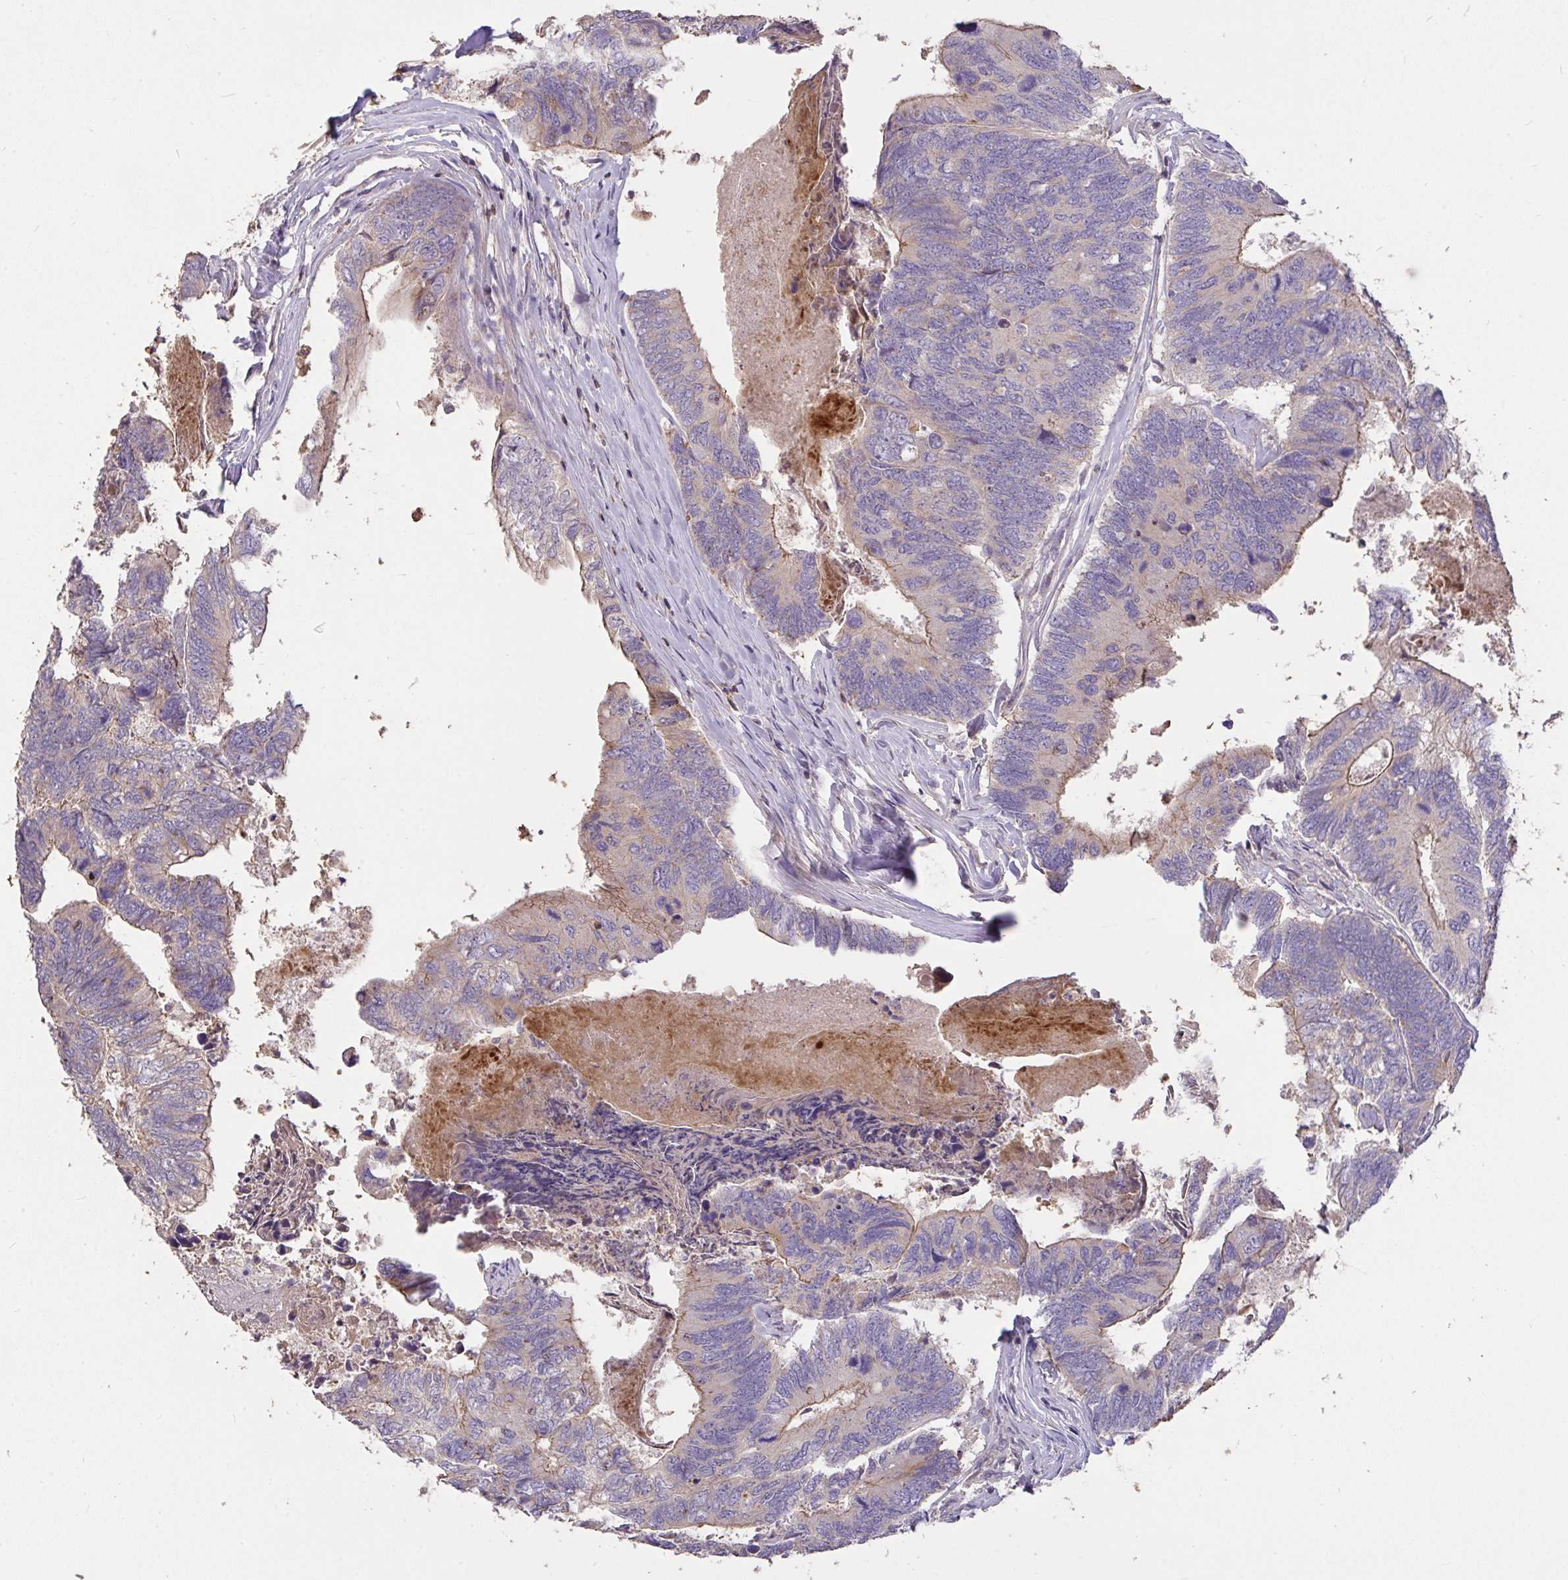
{"staining": {"intensity": "weak", "quantity": "<25%", "location": "cytoplasmic/membranous"}, "tissue": "colorectal cancer", "cell_type": "Tumor cells", "image_type": "cancer", "snomed": [{"axis": "morphology", "description": "Adenocarcinoma, NOS"}, {"axis": "topography", "description": "Colon"}], "caption": "High magnification brightfield microscopy of colorectal adenocarcinoma stained with DAB (brown) and counterstained with hematoxylin (blue): tumor cells show no significant expression.", "gene": "FCER1A", "patient": {"sex": "female", "age": 67}}